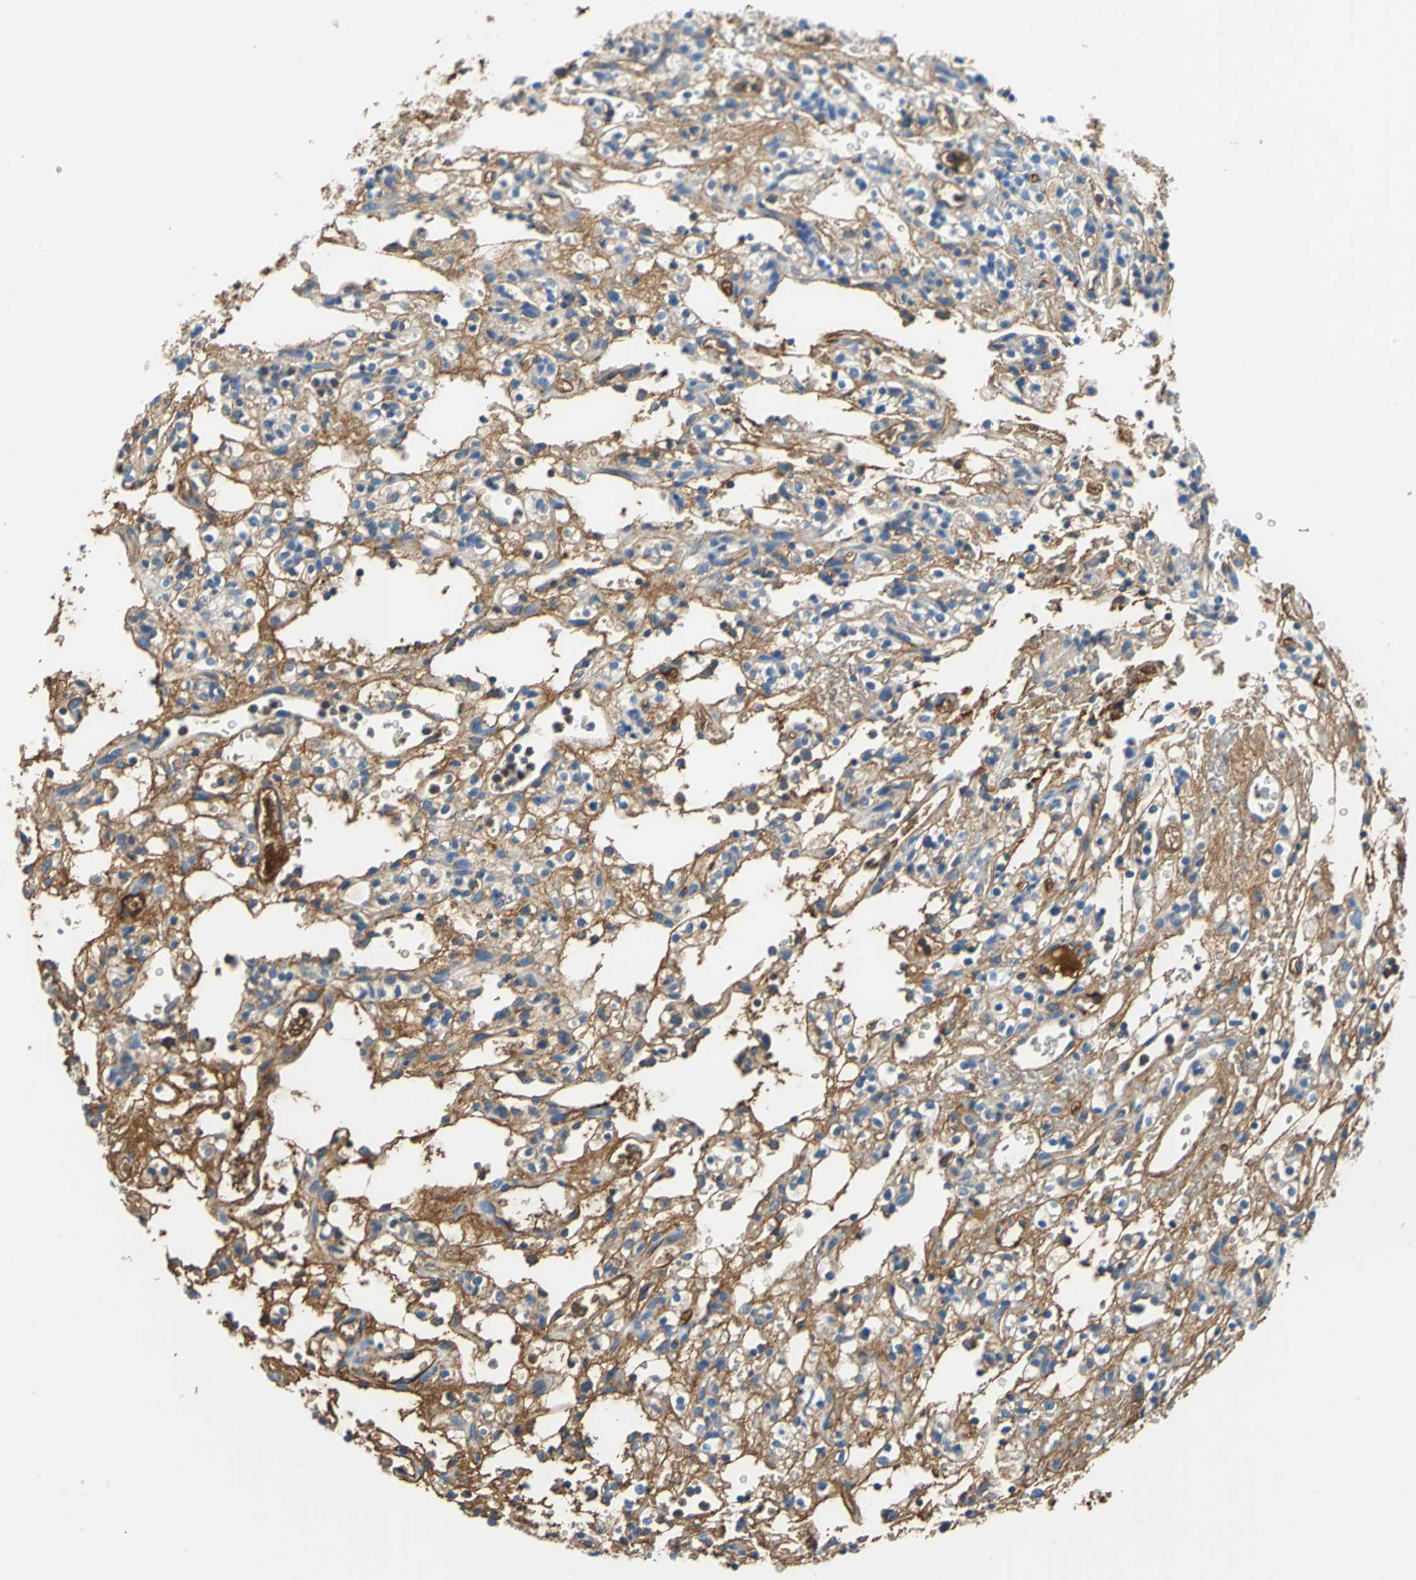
{"staining": {"intensity": "moderate", "quantity": "25%-75%", "location": "cytoplasmic/membranous"}, "tissue": "renal cancer", "cell_type": "Tumor cells", "image_type": "cancer", "snomed": [{"axis": "morphology", "description": "Normal tissue, NOS"}, {"axis": "morphology", "description": "Adenocarcinoma, NOS"}, {"axis": "topography", "description": "Kidney"}], "caption": "Human renal cancer stained with a brown dye shows moderate cytoplasmic/membranous positive staining in about 25%-75% of tumor cells.", "gene": "ALB", "patient": {"sex": "female", "age": 72}}